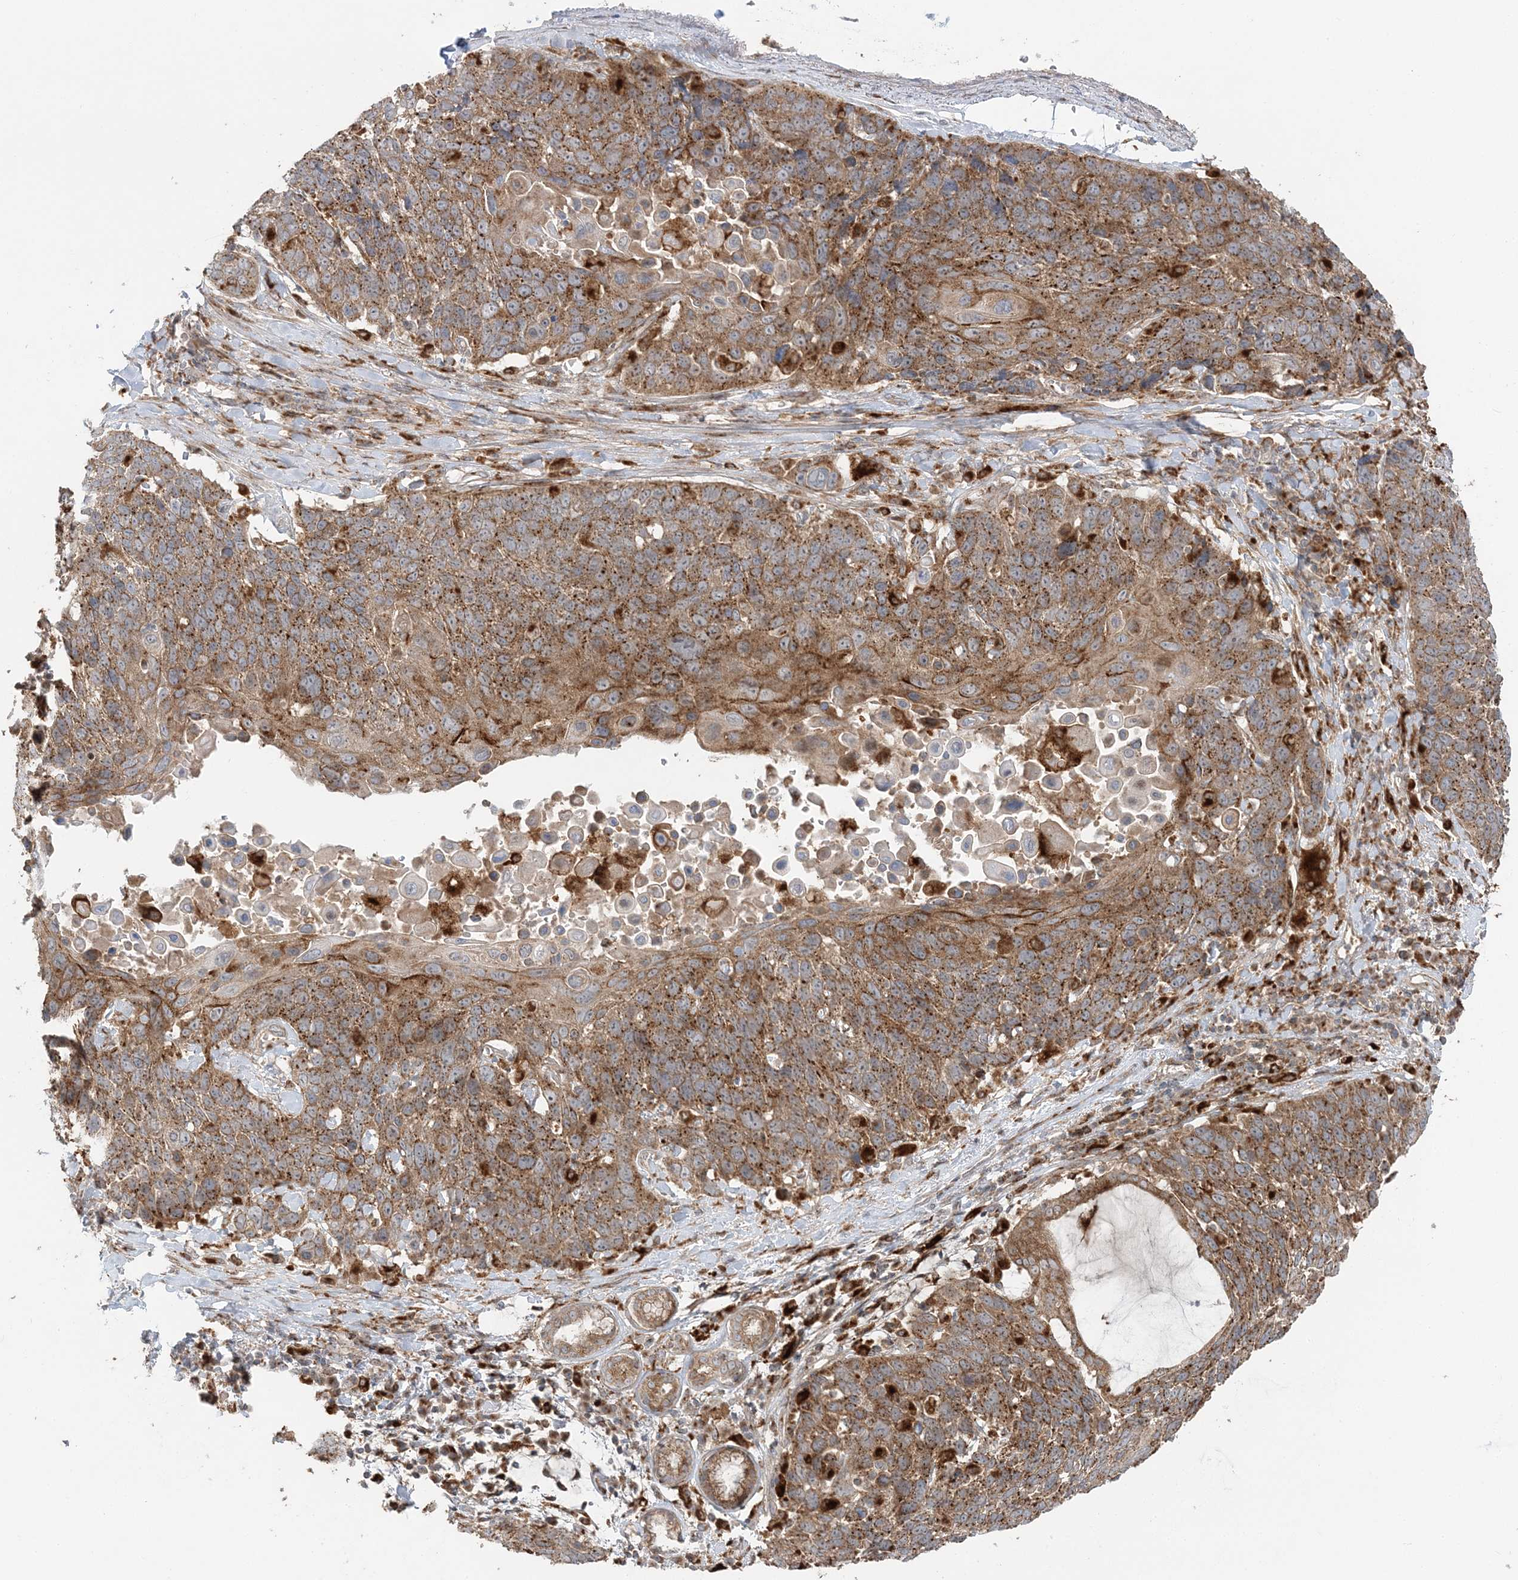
{"staining": {"intensity": "moderate", "quantity": ">75%", "location": "cytoplasmic/membranous"}, "tissue": "lung cancer", "cell_type": "Tumor cells", "image_type": "cancer", "snomed": [{"axis": "morphology", "description": "Squamous cell carcinoma, NOS"}, {"axis": "topography", "description": "Lung"}], "caption": "Tumor cells exhibit medium levels of moderate cytoplasmic/membranous expression in about >75% of cells in human lung cancer (squamous cell carcinoma).", "gene": "ABCC3", "patient": {"sex": "male", "age": 66}}